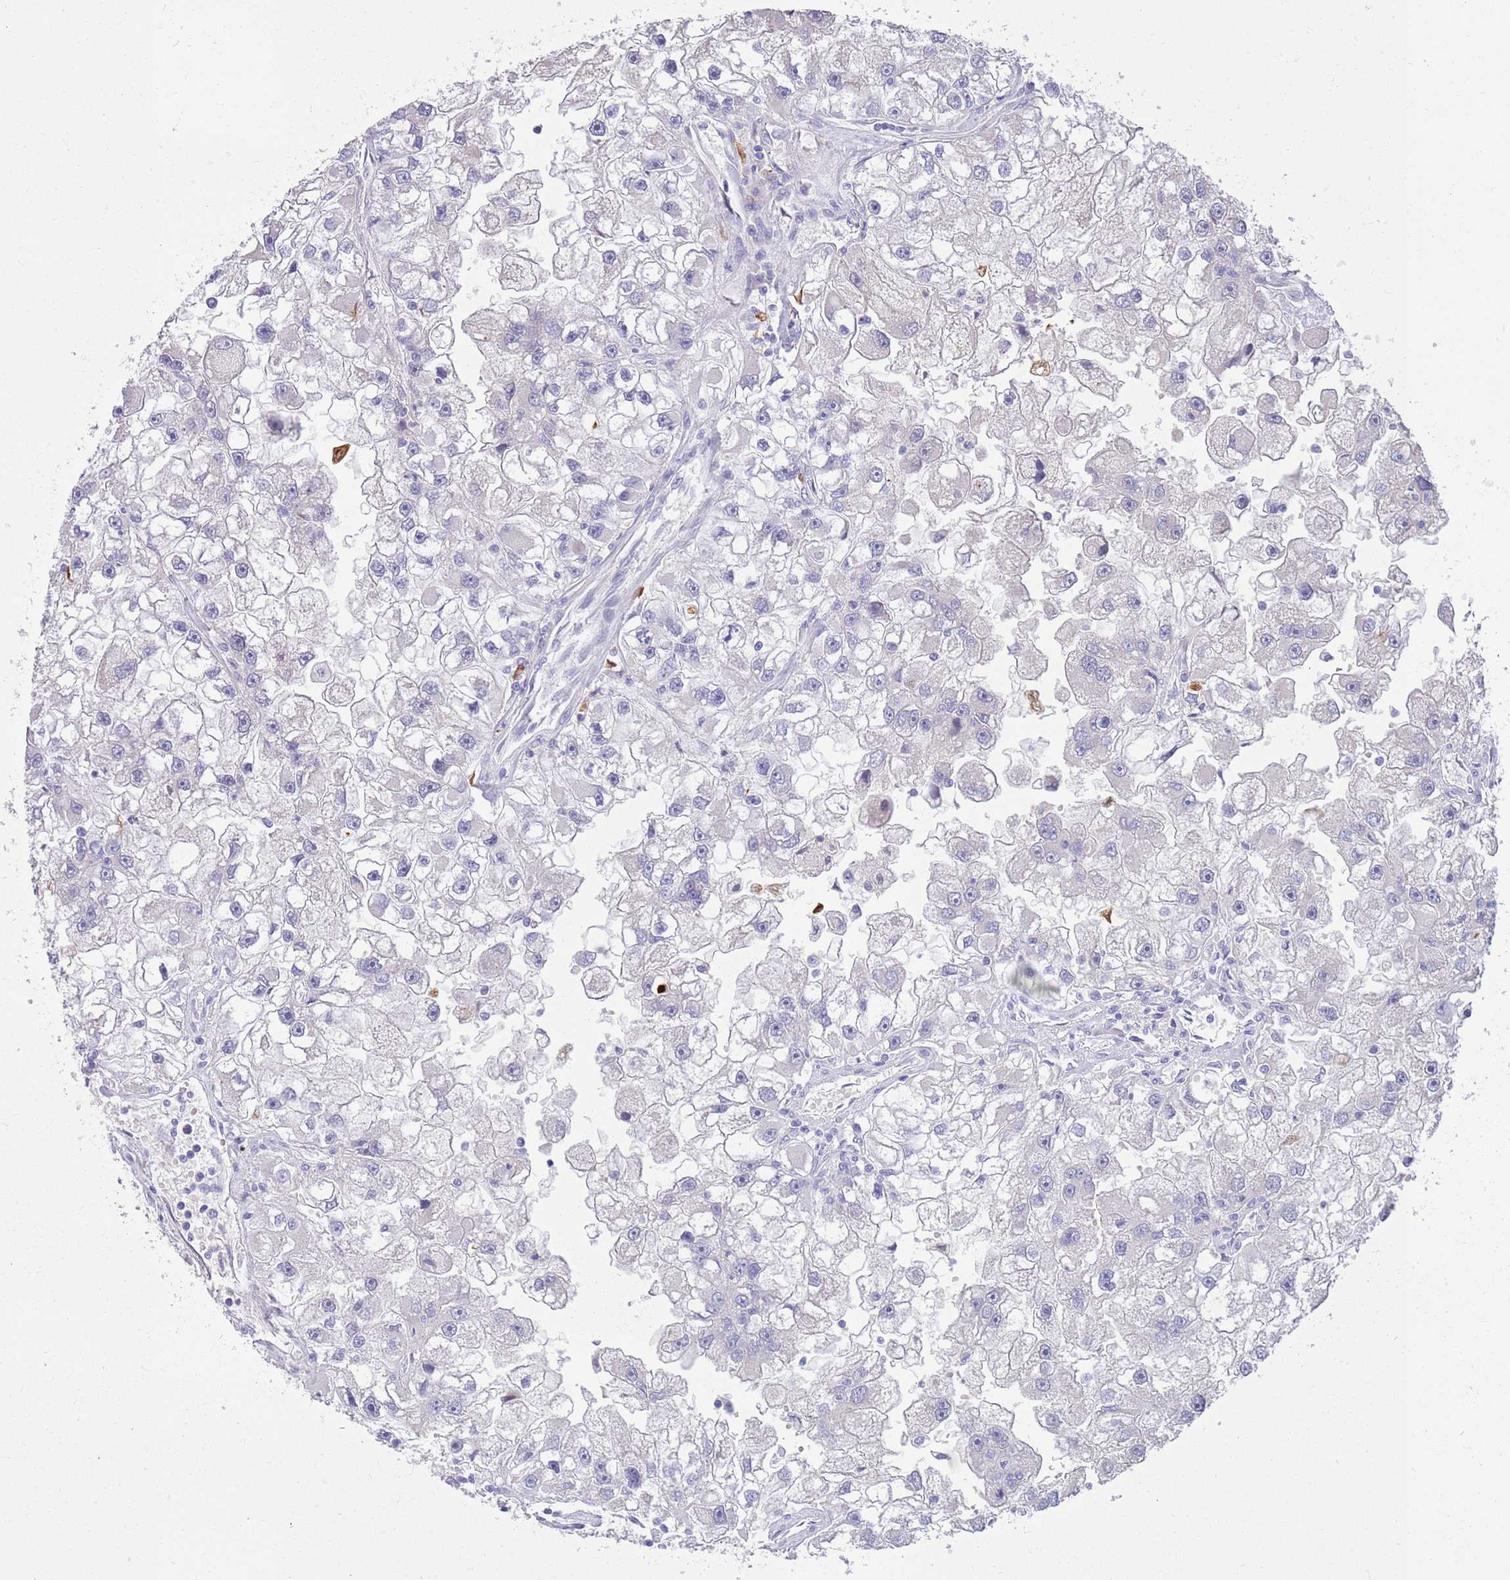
{"staining": {"intensity": "negative", "quantity": "none", "location": "none"}, "tissue": "renal cancer", "cell_type": "Tumor cells", "image_type": "cancer", "snomed": [{"axis": "morphology", "description": "Adenocarcinoma, NOS"}, {"axis": "topography", "description": "Kidney"}], "caption": "Immunohistochemistry (IHC) of renal cancer (adenocarcinoma) exhibits no positivity in tumor cells.", "gene": "SFTPA1", "patient": {"sex": "male", "age": 63}}